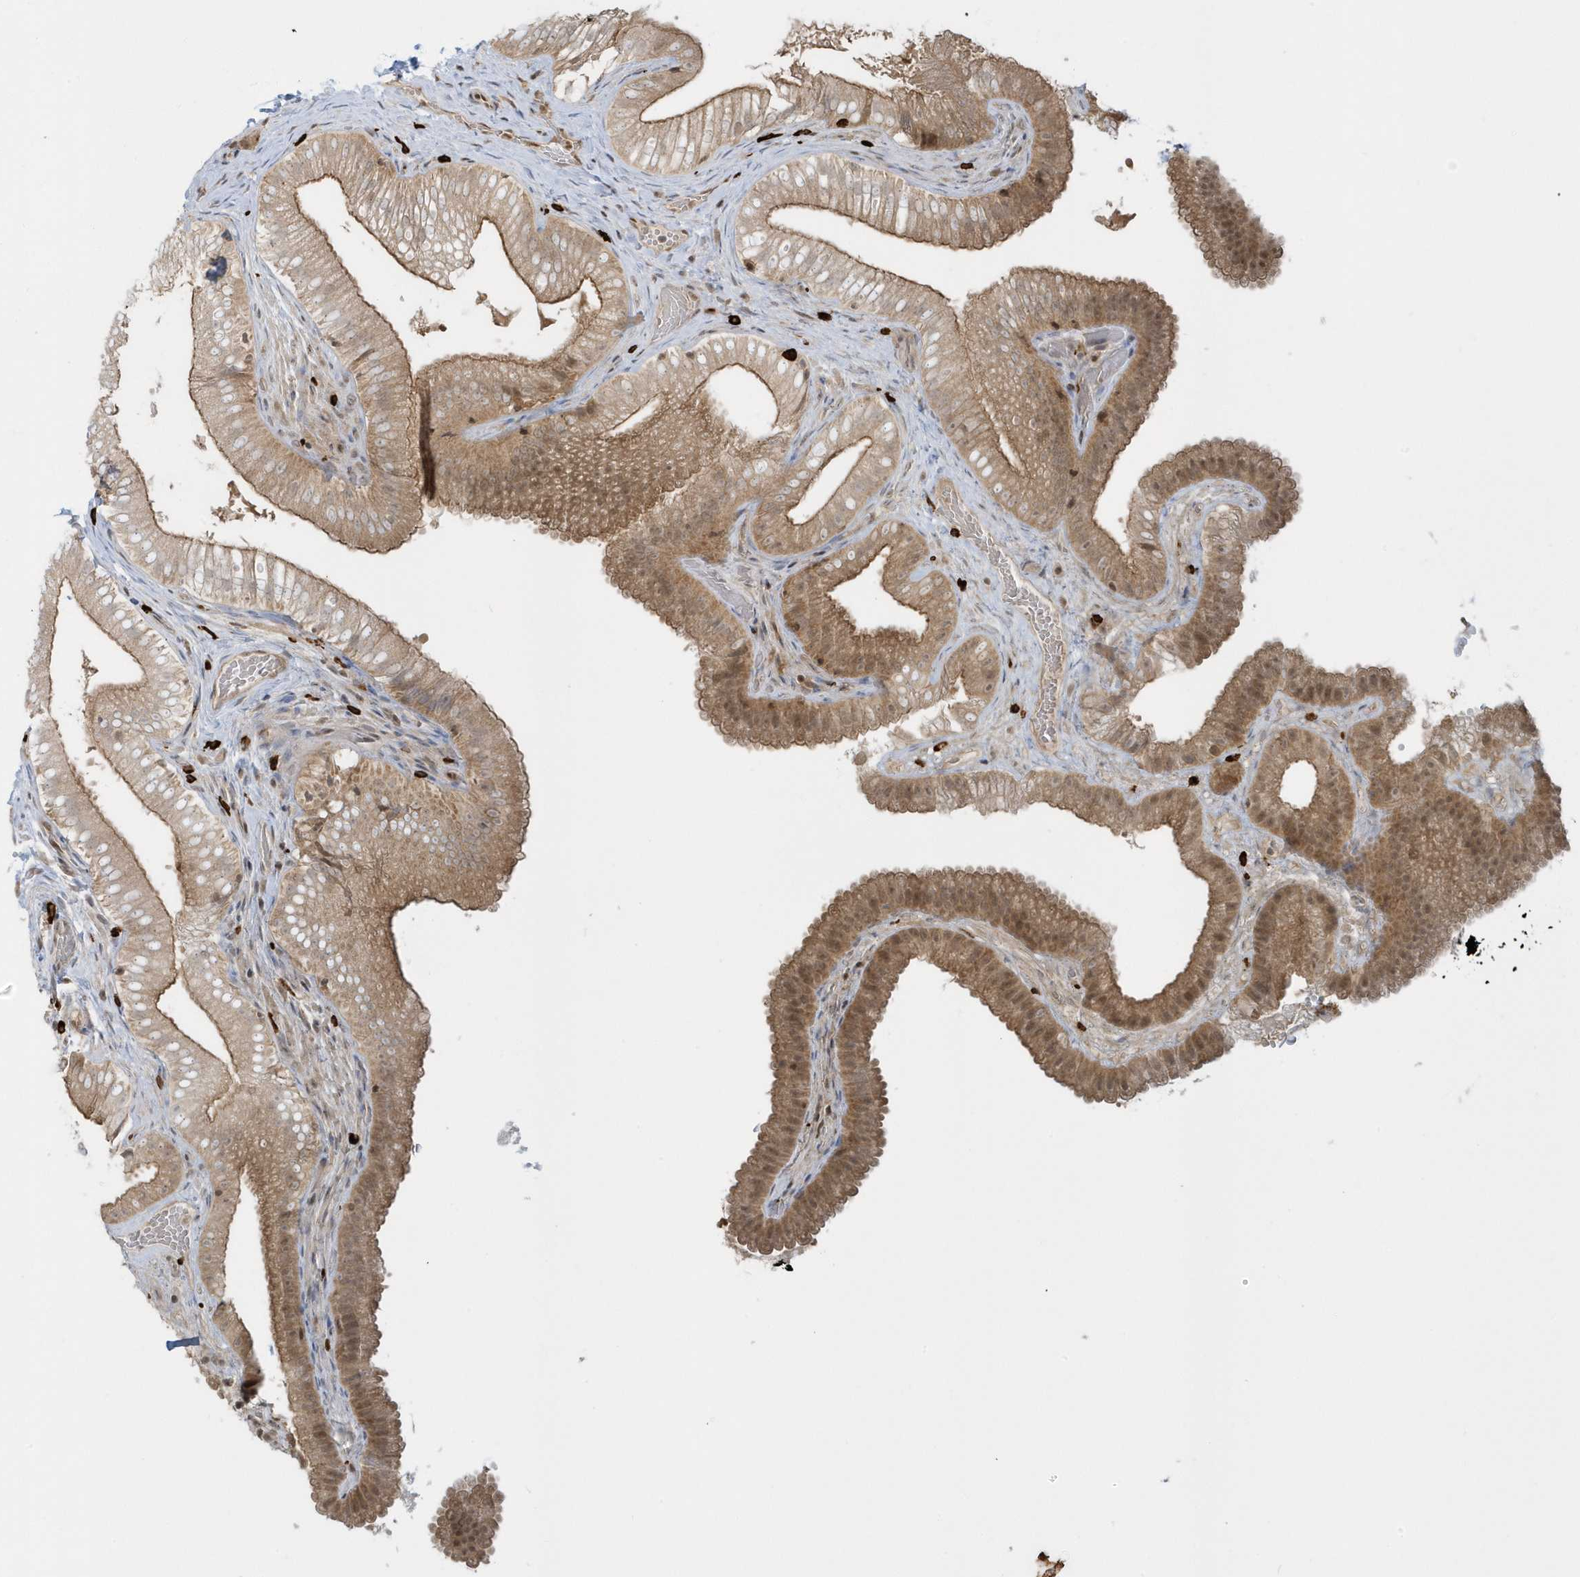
{"staining": {"intensity": "moderate", "quantity": ">75%", "location": "cytoplasmic/membranous"}, "tissue": "gallbladder", "cell_type": "Glandular cells", "image_type": "normal", "snomed": [{"axis": "morphology", "description": "Normal tissue, NOS"}, {"axis": "topography", "description": "Gallbladder"}], "caption": "The immunohistochemical stain shows moderate cytoplasmic/membranous positivity in glandular cells of unremarkable gallbladder.", "gene": "PPP1R7", "patient": {"sex": "female", "age": 30}}